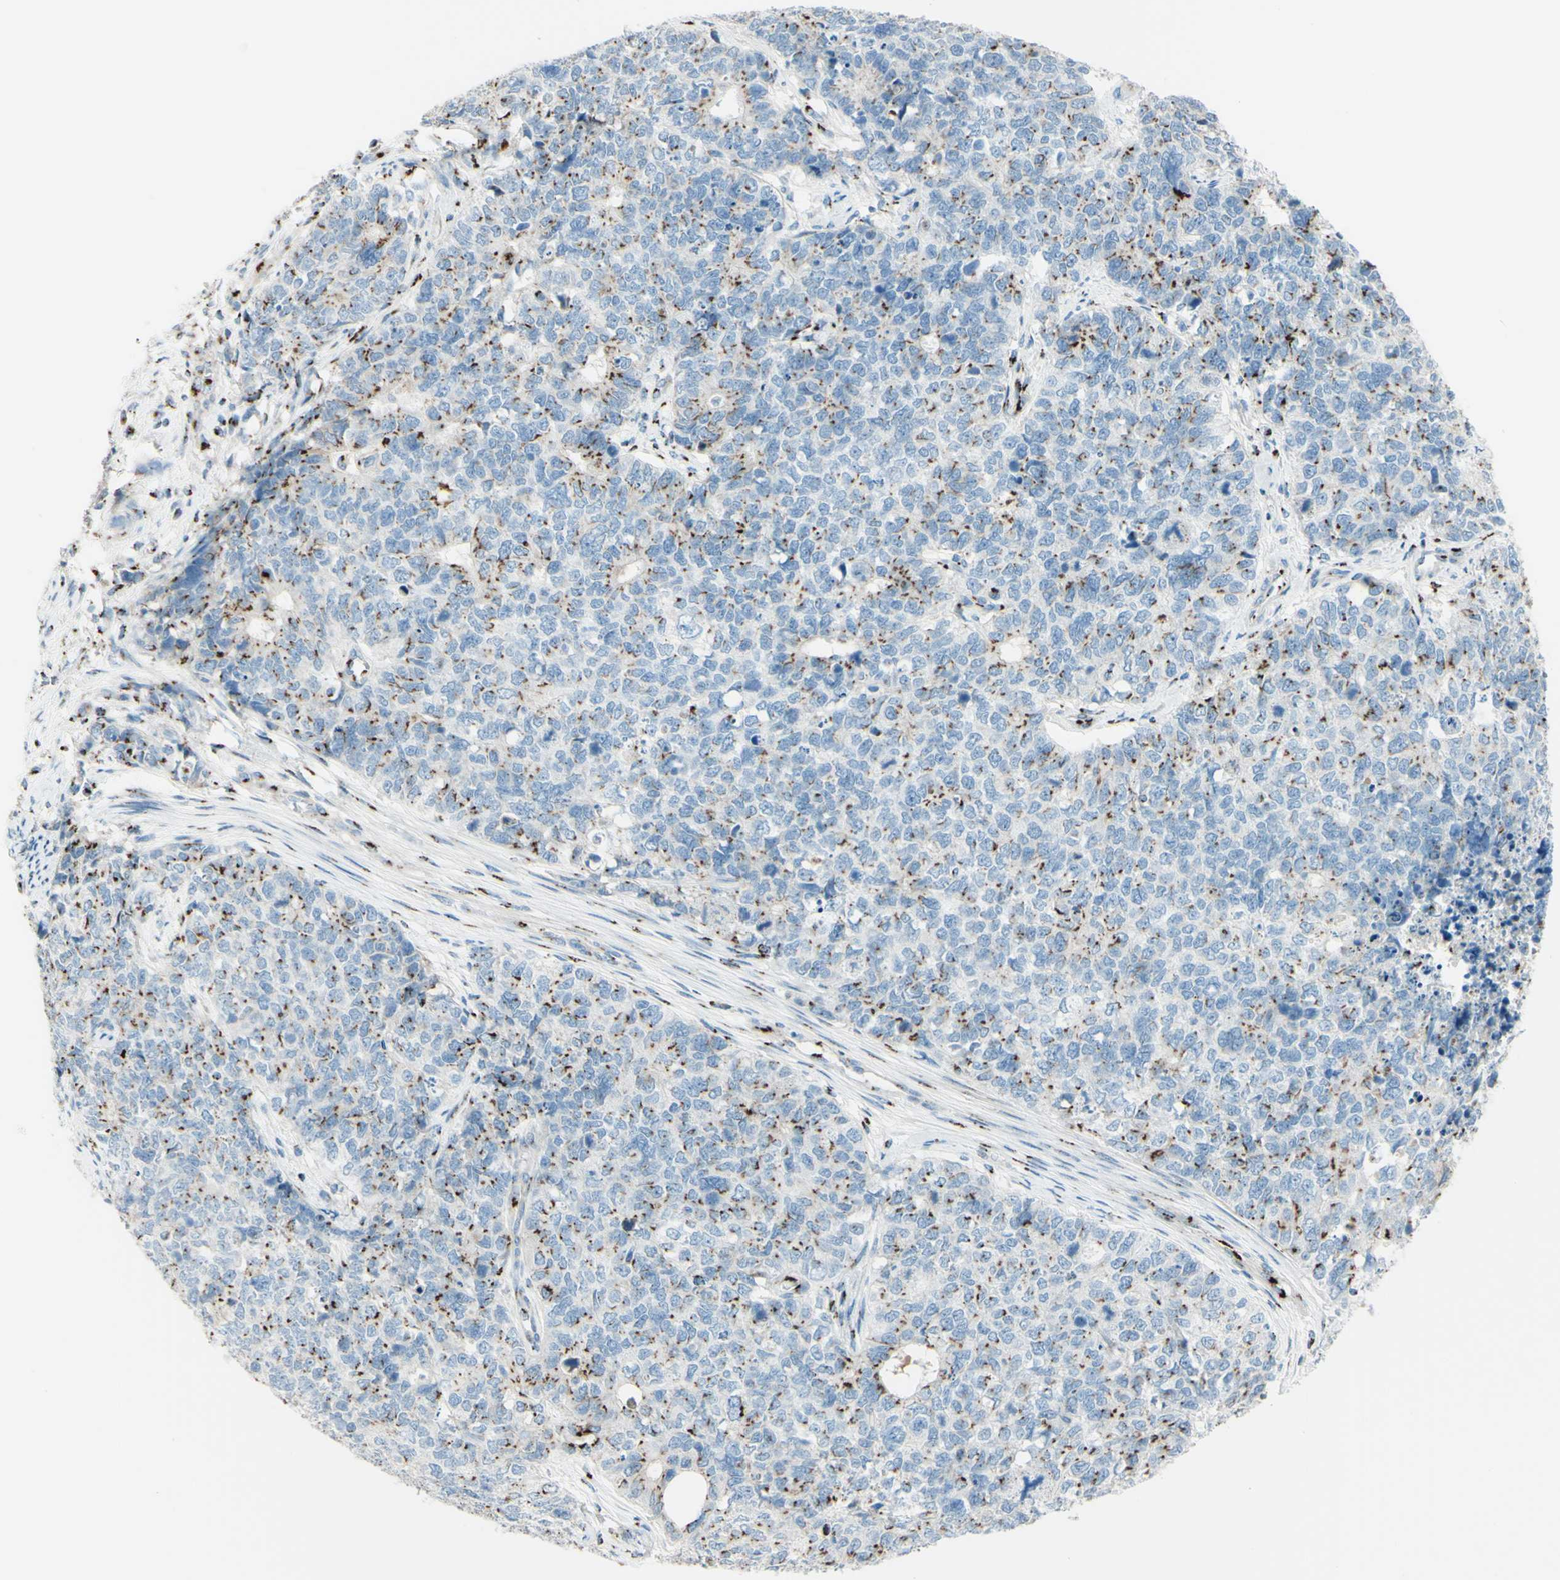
{"staining": {"intensity": "strong", "quantity": "<25%", "location": "cytoplasmic/membranous"}, "tissue": "cervical cancer", "cell_type": "Tumor cells", "image_type": "cancer", "snomed": [{"axis": "morphology", "description": "Squamous cell carcinoma, NOS"}, {"axis": "topography", "description": "Cervix"}], "caption": "Protein analysis of cervical squamous cell carcinoma tissue demonstrates strong cytoplasmic/membranous staining in about <25% of tumor cells.", "gene": "B4GALT1", "patient": {"sex": "female", "age": 63}}